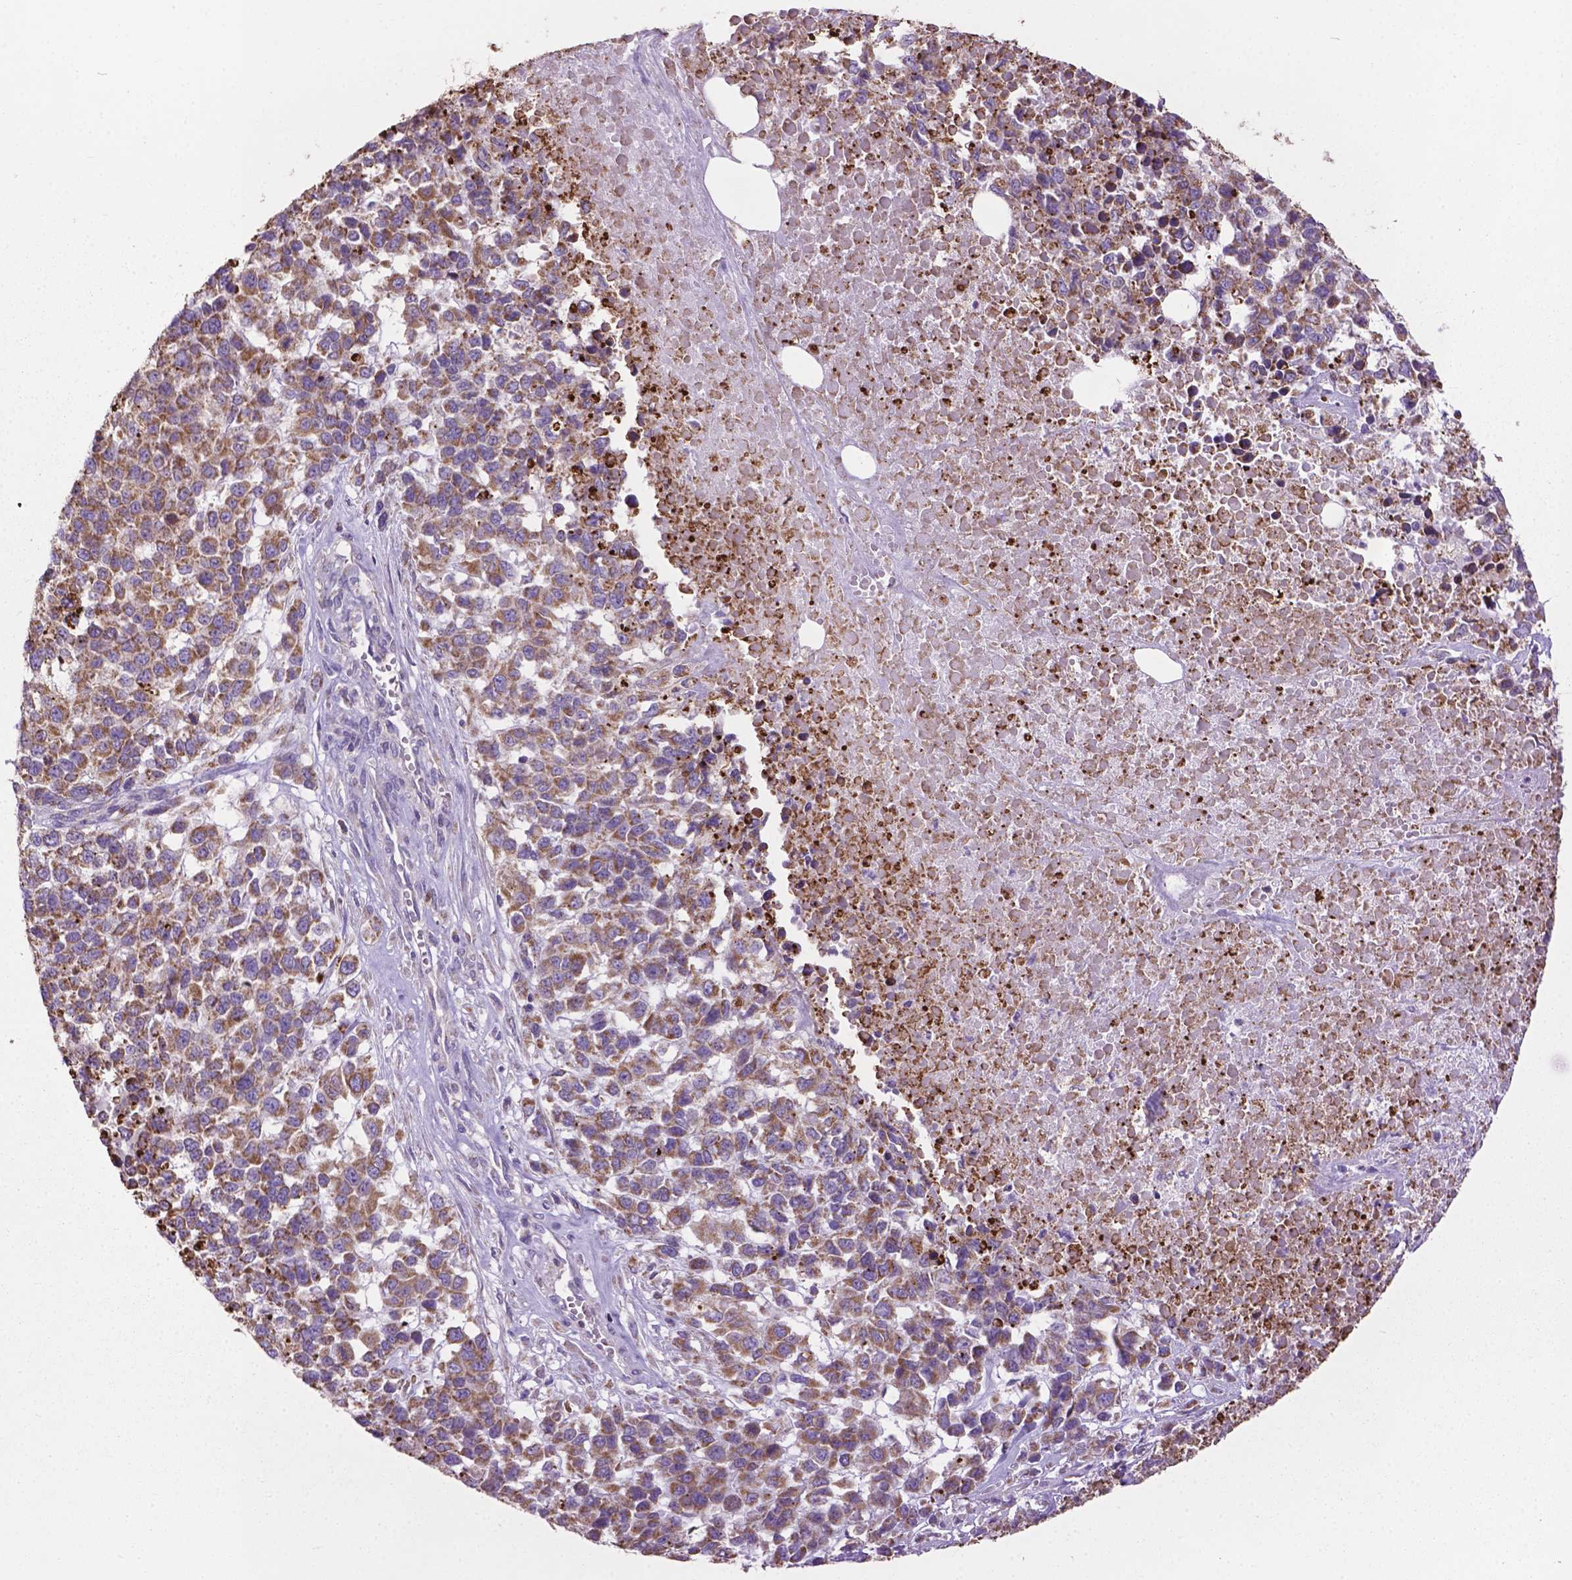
{"staining": {"intensity": "moderate", "quantity": ">75%", "location": "cytoplasmic/membranous"}, "tissue": "melanoma", "cell_type": "Tumor cells", "image_type": "cancer", "snomed": [{"axis": "morphology", "description": "Malignant melanoma, Metastatic site"}, {"axis": "topography", "description": "Skin"}], "caption": "The photomicrograph demonstrates a brown stain indicating the presence of a protein in the cytoplasmic/membranous of tumor cells in melanoma. The staining was performed using DAB, with brown indicating positive protein expression. Nuclei are stained blue with hematoxylin.", "gene": "VDAC1", "patient": {"sex": "male", "age": 84}}